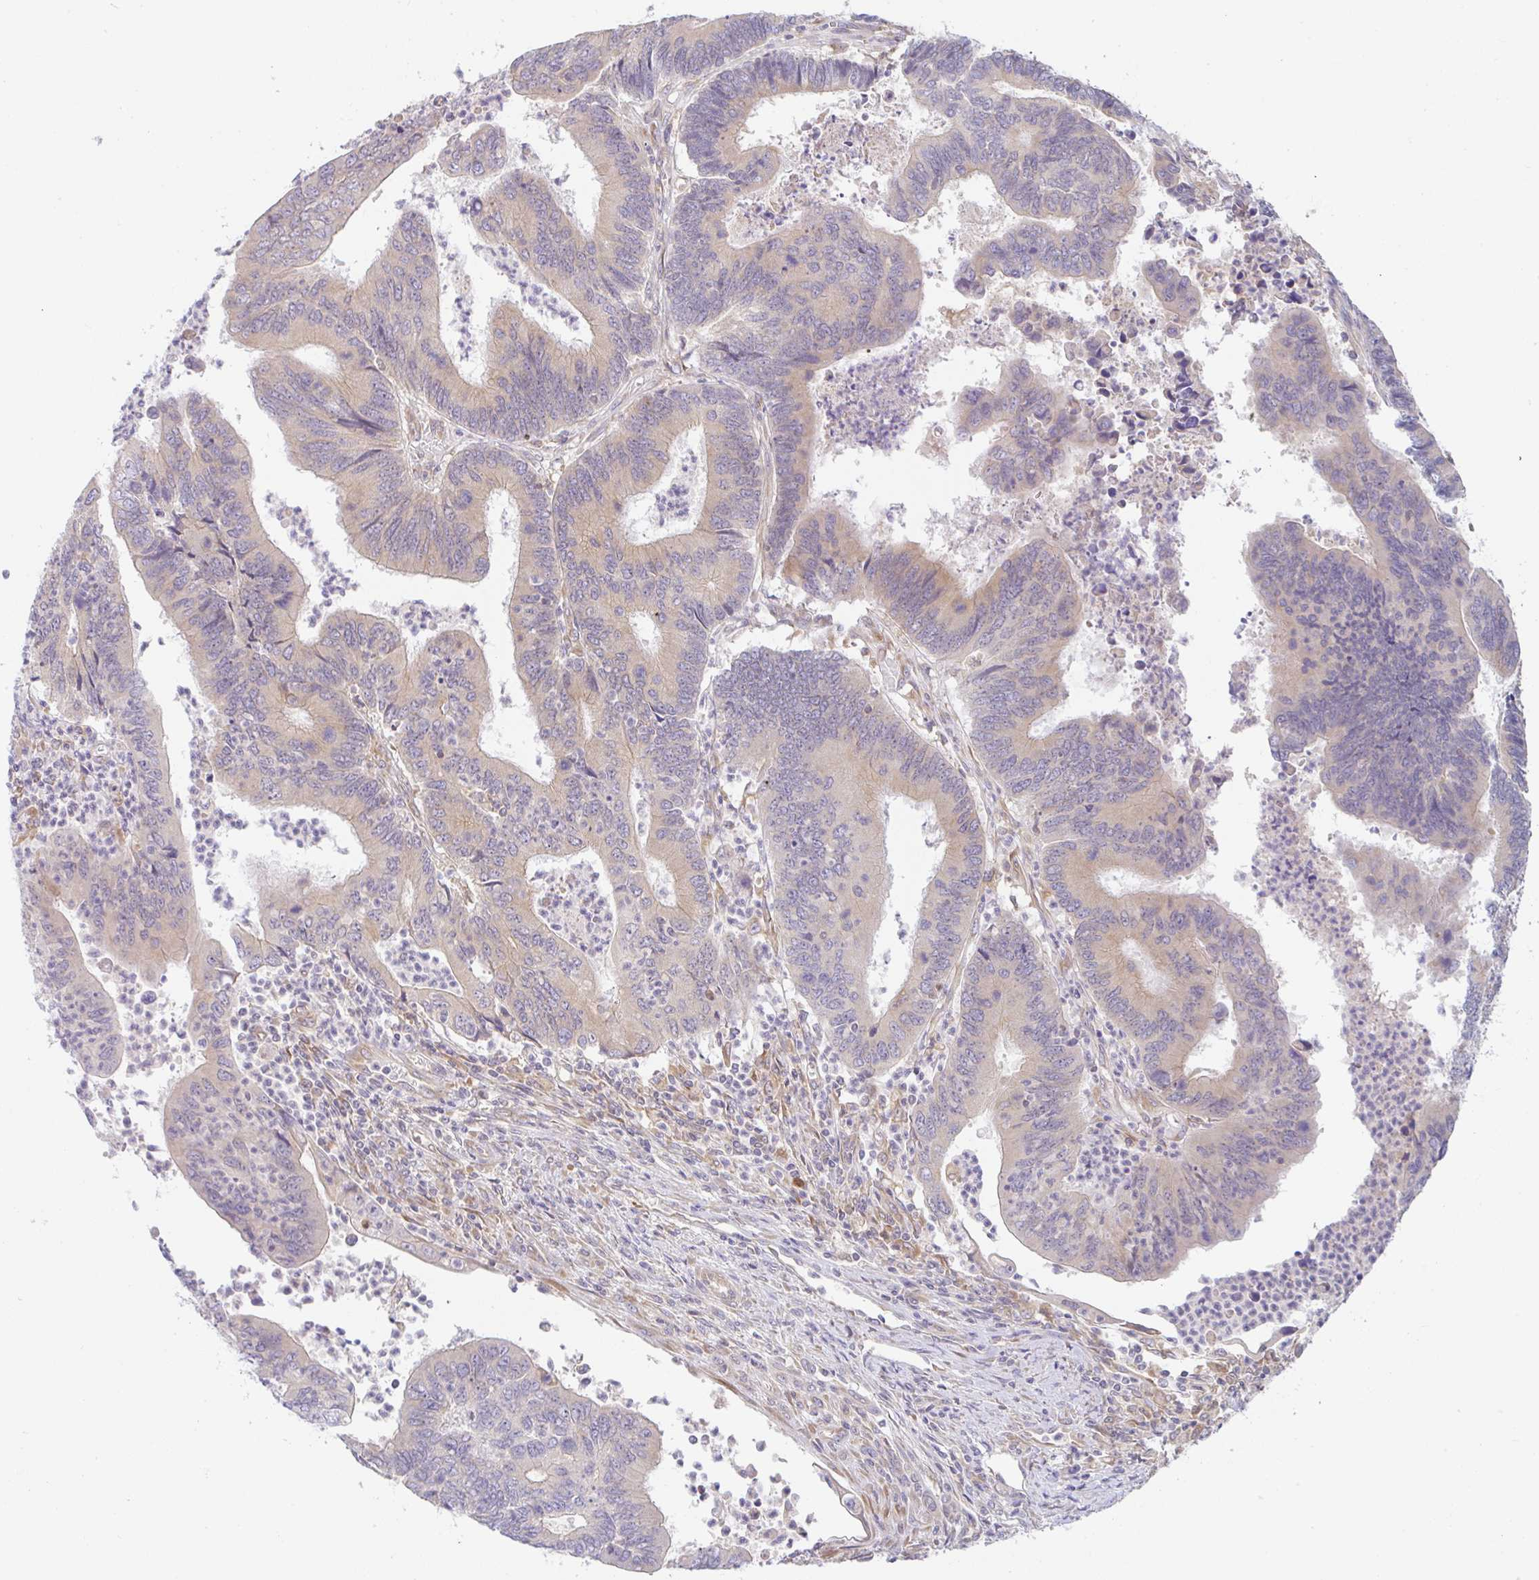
{"staining": {"intensity": "weak", "quantity": "25%-75%", "location": "cytoplasmic/membranous"}, "tissue": "colorectal cancer", "cell_type": "Tumor cells", "image_type": "cancer", "snomed": [{"axis": "morphology", "description": "Adenocarcinoma, NOS"}, {"axis": "topography", "description": "Colon"}], "caption": "Immunohistochemistry (IHC) histopathology image of adenocarcinoma (colorectal) stained for a protein (brown), which reveals low levels of weak cytoplasmic/membranous expression in about 25%-75% of tumor cells.", "gene": "DERL2", "patient": {"sex": "female", "age": 67}}